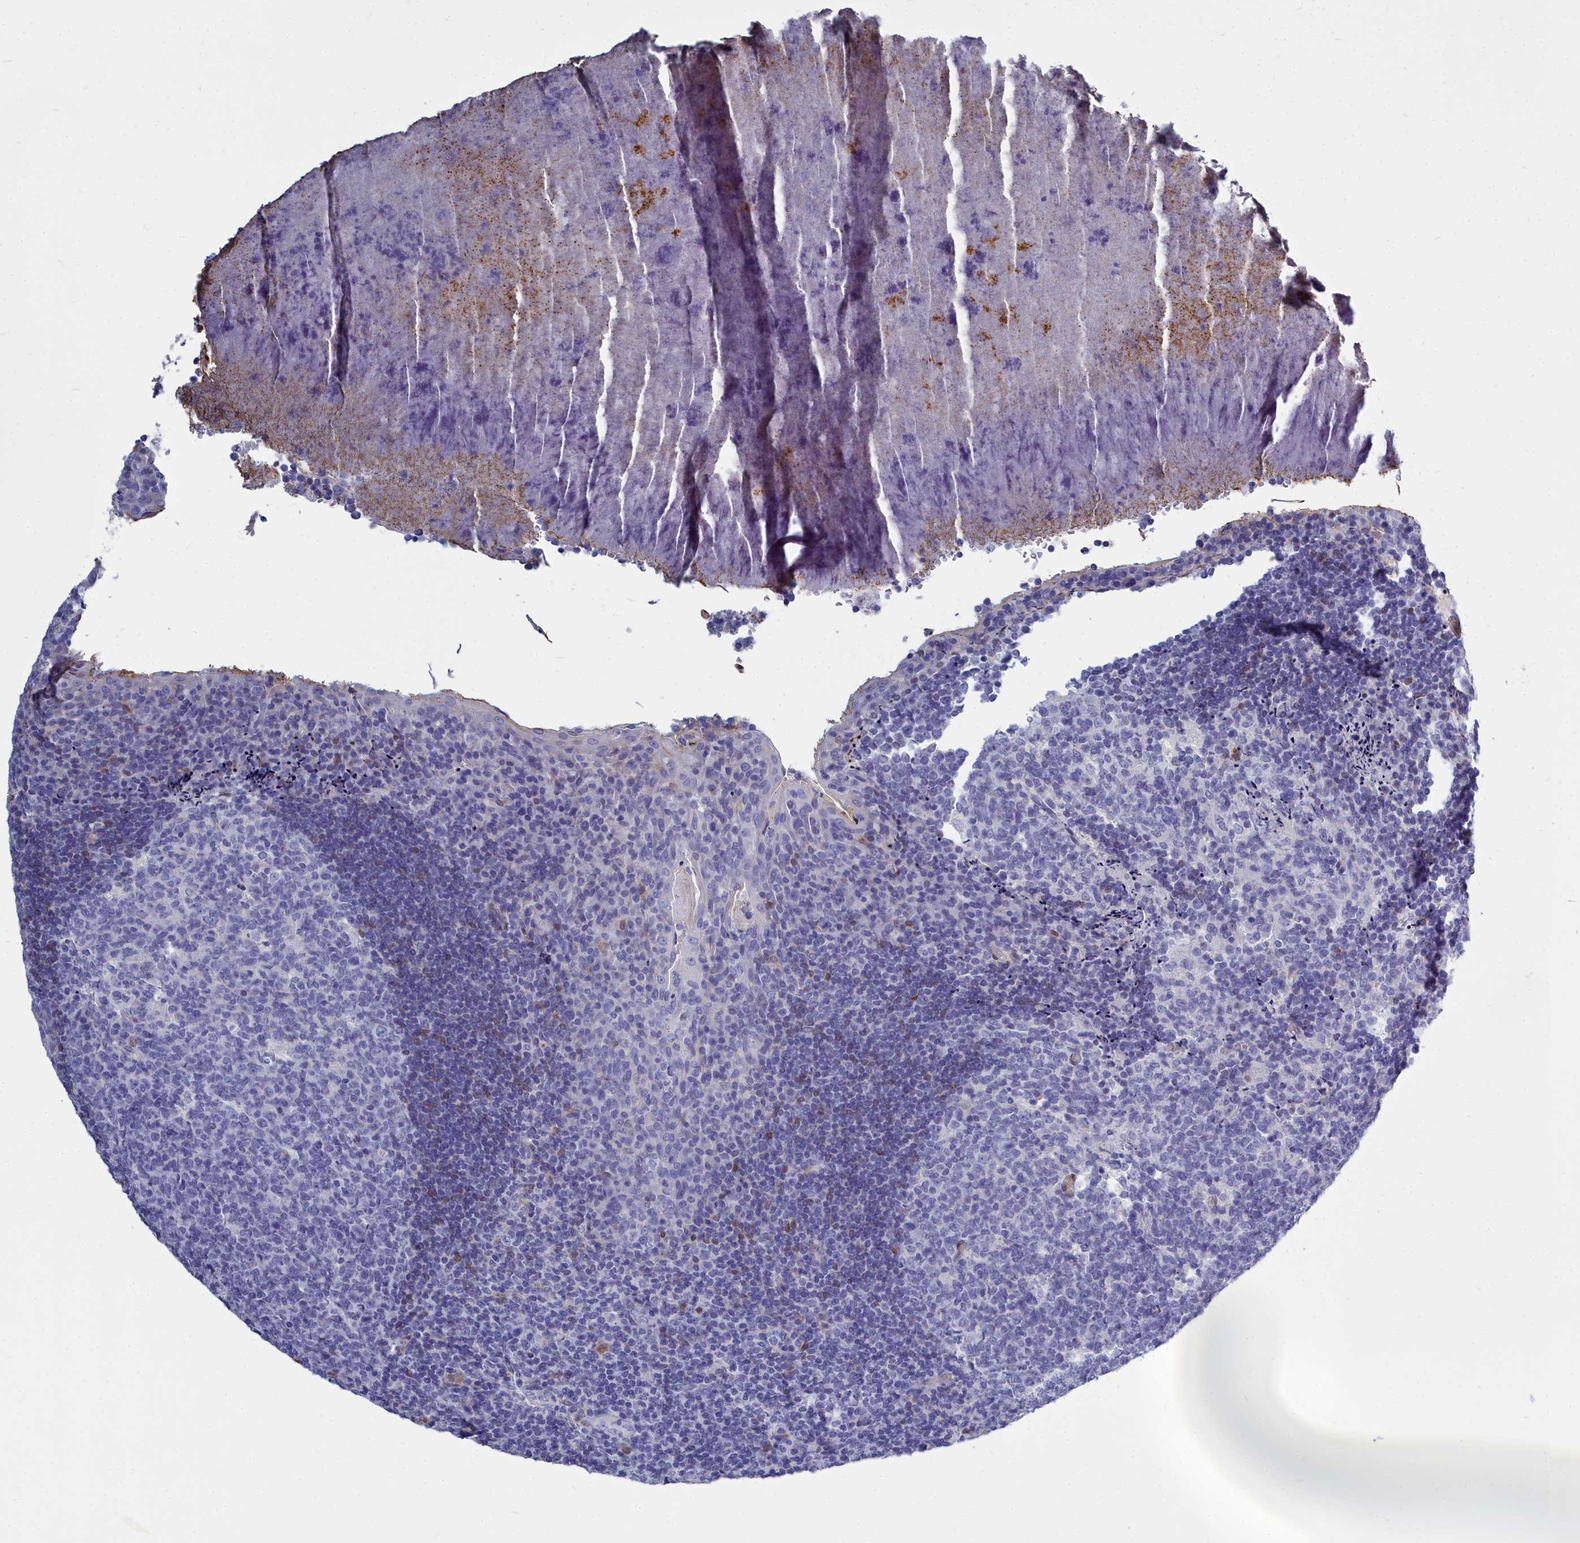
{"staining": {"intensity": "negative", "quantity": "none", "location": "none"}, "tissue": "tonsil", "cell_type": "Germinal center cells", "image_type": "normal", "snomed": [{"axis": "morphology", "description": "Normal tissue, NOS"}, {"axis": "topography", "description": "Tonsil"}], "caption": "Protein analysis of unremarkable tonsil exhibits no significant expression in germinal center cells.", "gene": "PPP1R14A", "patient": {"sex": "male", "age": 17}}